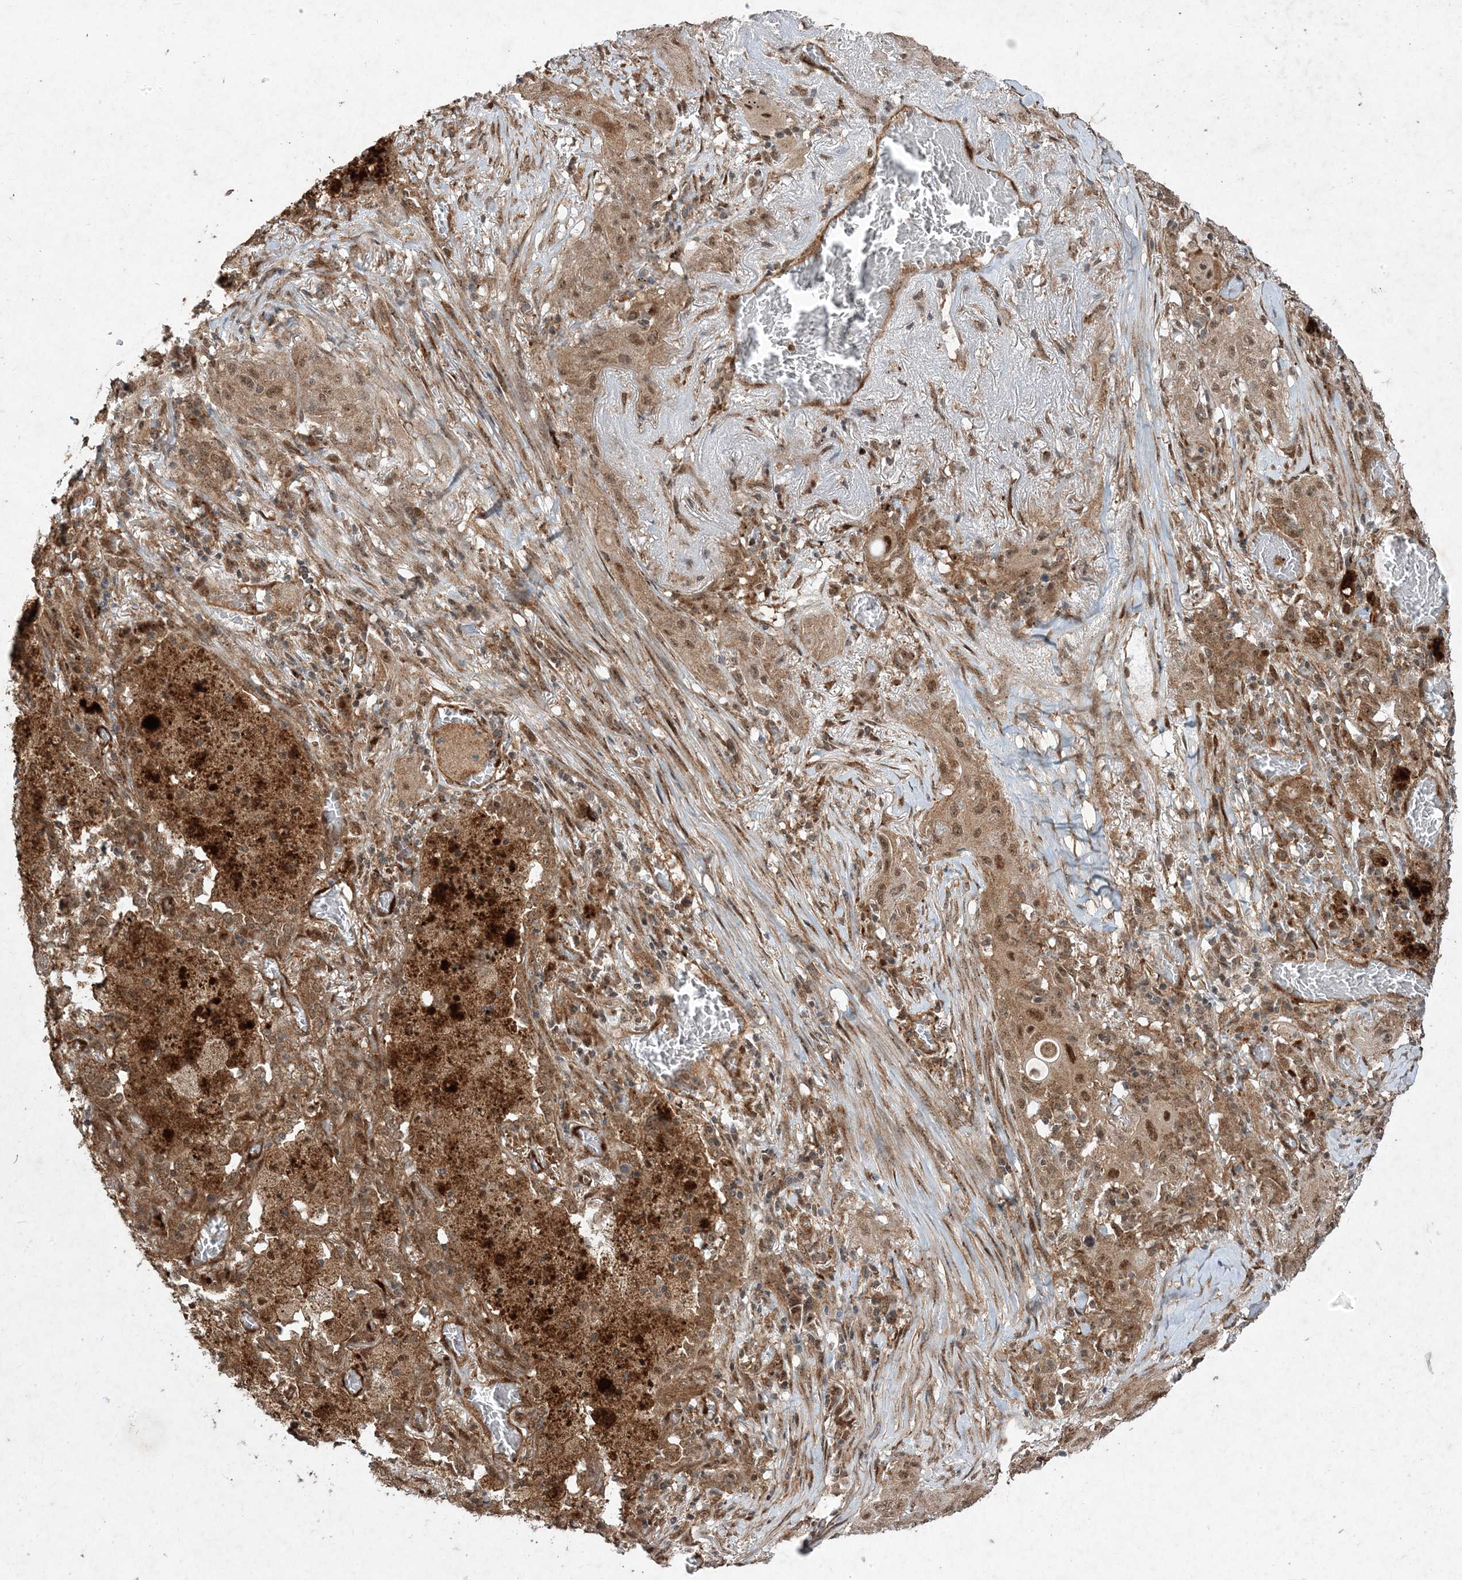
{"staining": {"intensity": "moderate", "quantity": ">75%", "location": "cytoplasmic/membranous,nuclear"}, "tissue": "lung cancer", "cell_type": "Tumor cells", "image_type": "cancer", "snomed": [{"axis": "morphology", "description": "Squamous cell carcinoma, NOS"}, {"axis": "topography", "description": "Lung"}], "caption": "Immunohistochemistry (DAB) staining of human lung cancer shows moderate cytoplasmic/membranous and nuclear protein staining in about >75% of tumor cells.", "gene": "PLEKHM2", "patient": {"sex": "female", "age": 47}}